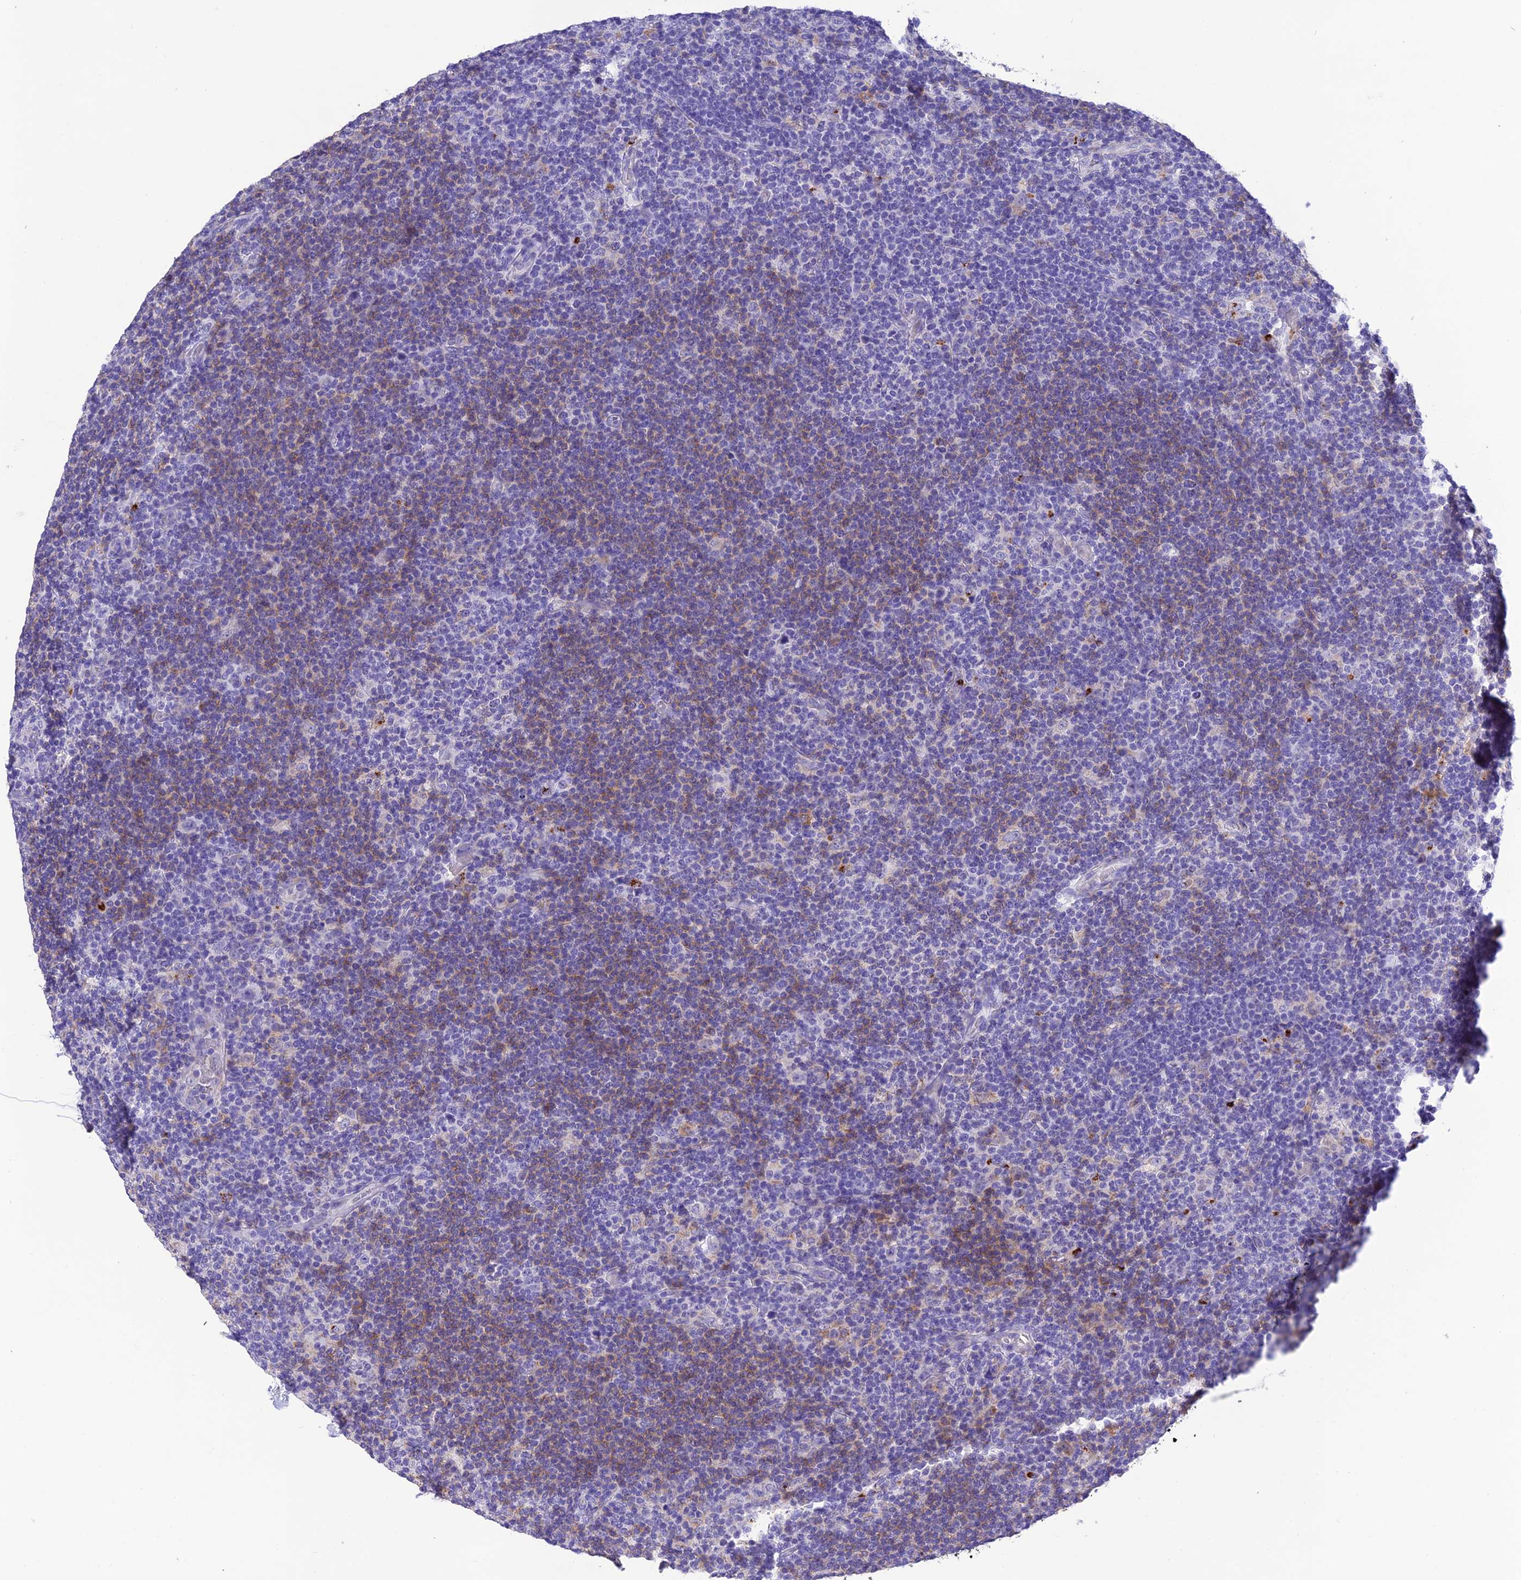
{"staining": {"intensity": "negative", "quantity": "none", "location": "none"}, "tissue": "lymphoma", "cell_type": "Tumor cells", "image_type": "cancer", "snomed": [{"axis": "morphology", "description": "Hodgkin's disease, NOS"}, {"axis": "topography", "description": "Lymph node"}], "caption": "Tumor cells are negative for brown protein staining in Hodgkin's disease.", "gene": "MS4A5", "patient": {"sex": "female", "age": 57}}